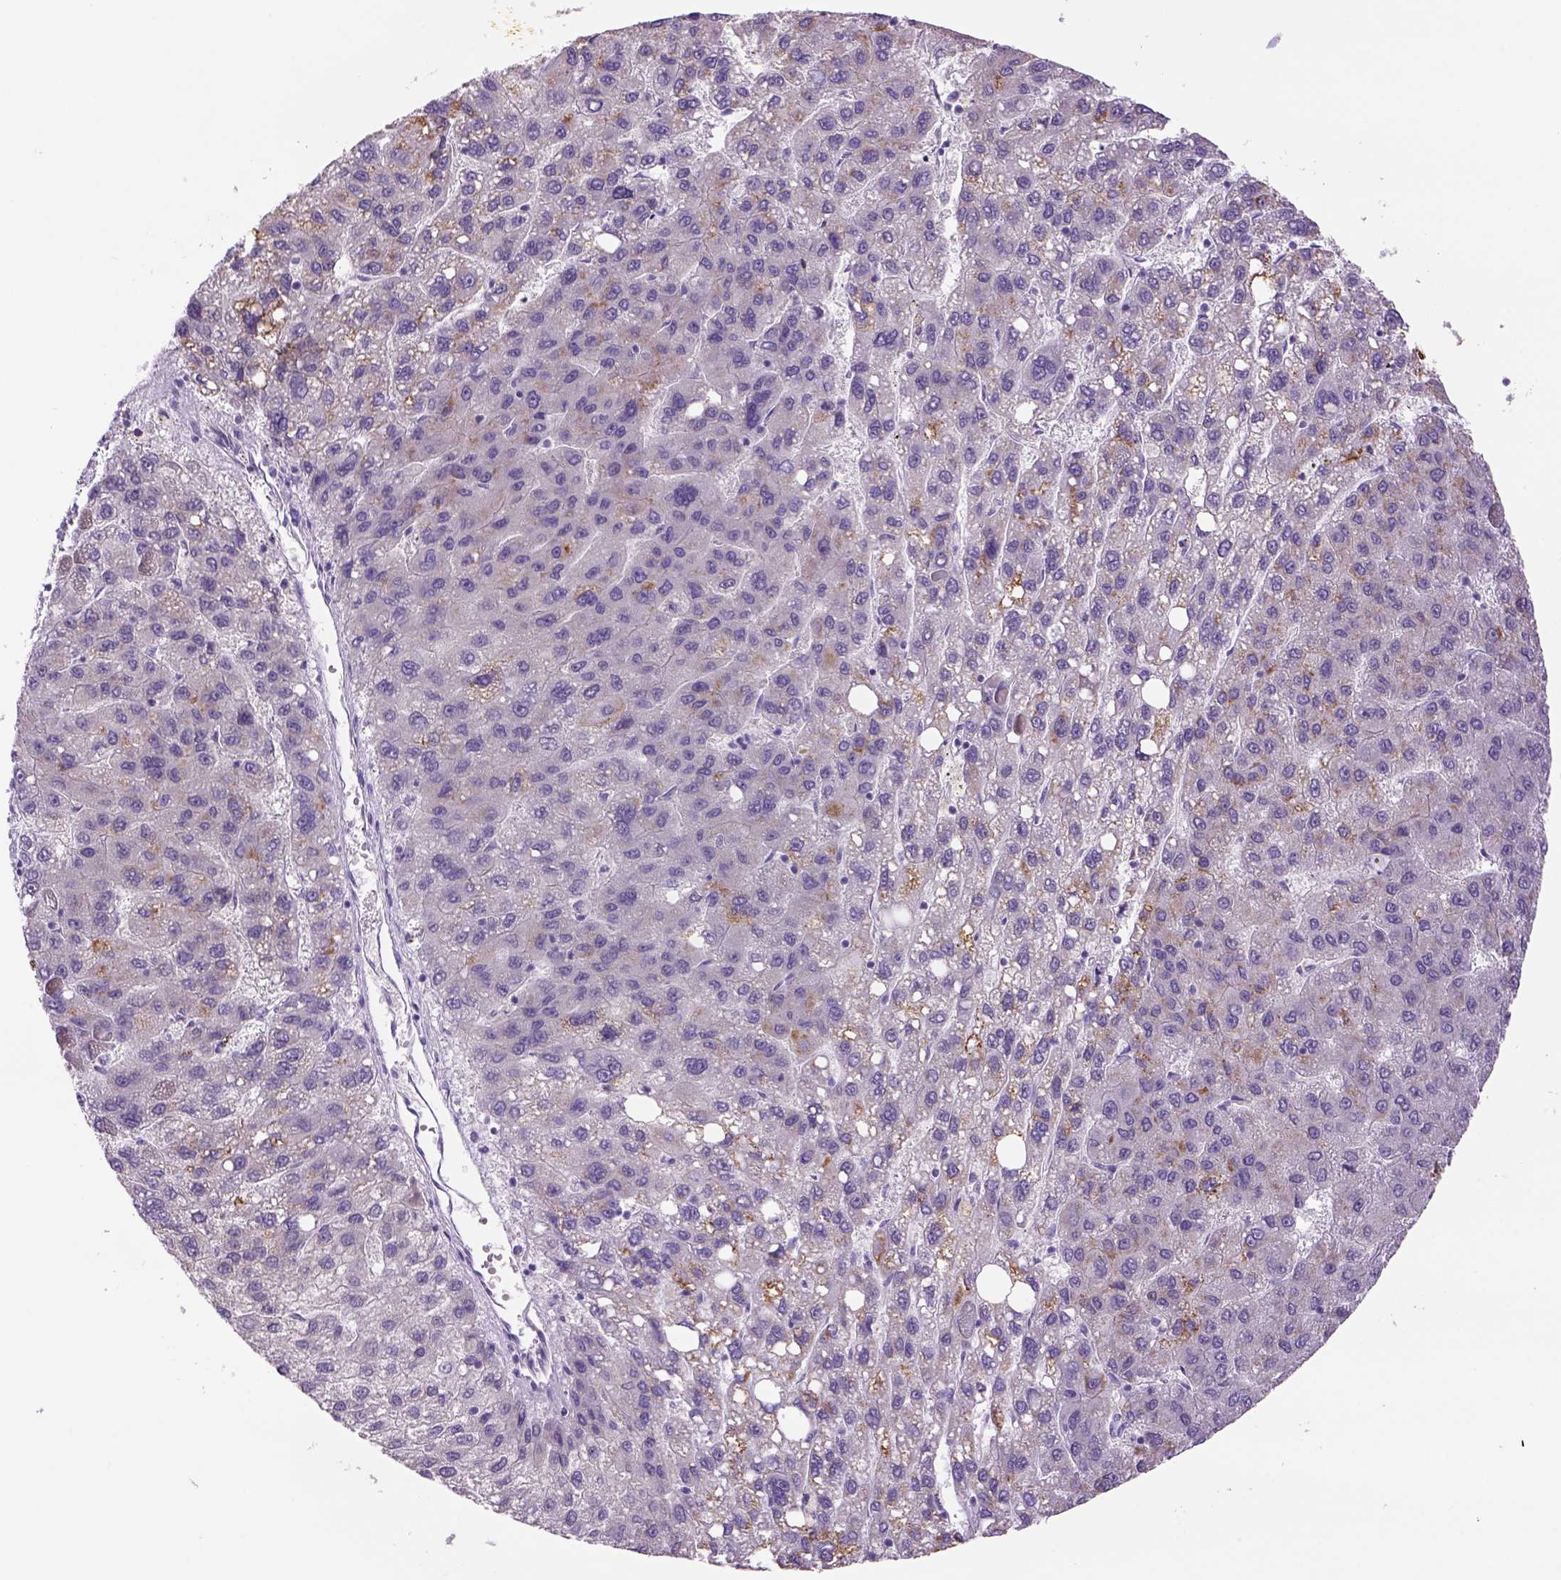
{"staining": {"intensity": "moderate", "quantity": "<25%", "location": "cytoplasmic/membranous"}, "tissue": "liver cancer", "cell_type": "Tumor cells", "image_type": "cancer", "snomed": [{"axis": "morphology", "description": "Carcinoma, Hepatocellular, NOS"}, {"axis": "topography", "description": "Liver"}], "caption": "Tumor cells show moderate cytoplasmic/membranous expression in approximately <25% of cells in hepatocellular carcinoma (liver).", "gene": "DBH", "patient": {"sex": "female", "age": 82}}